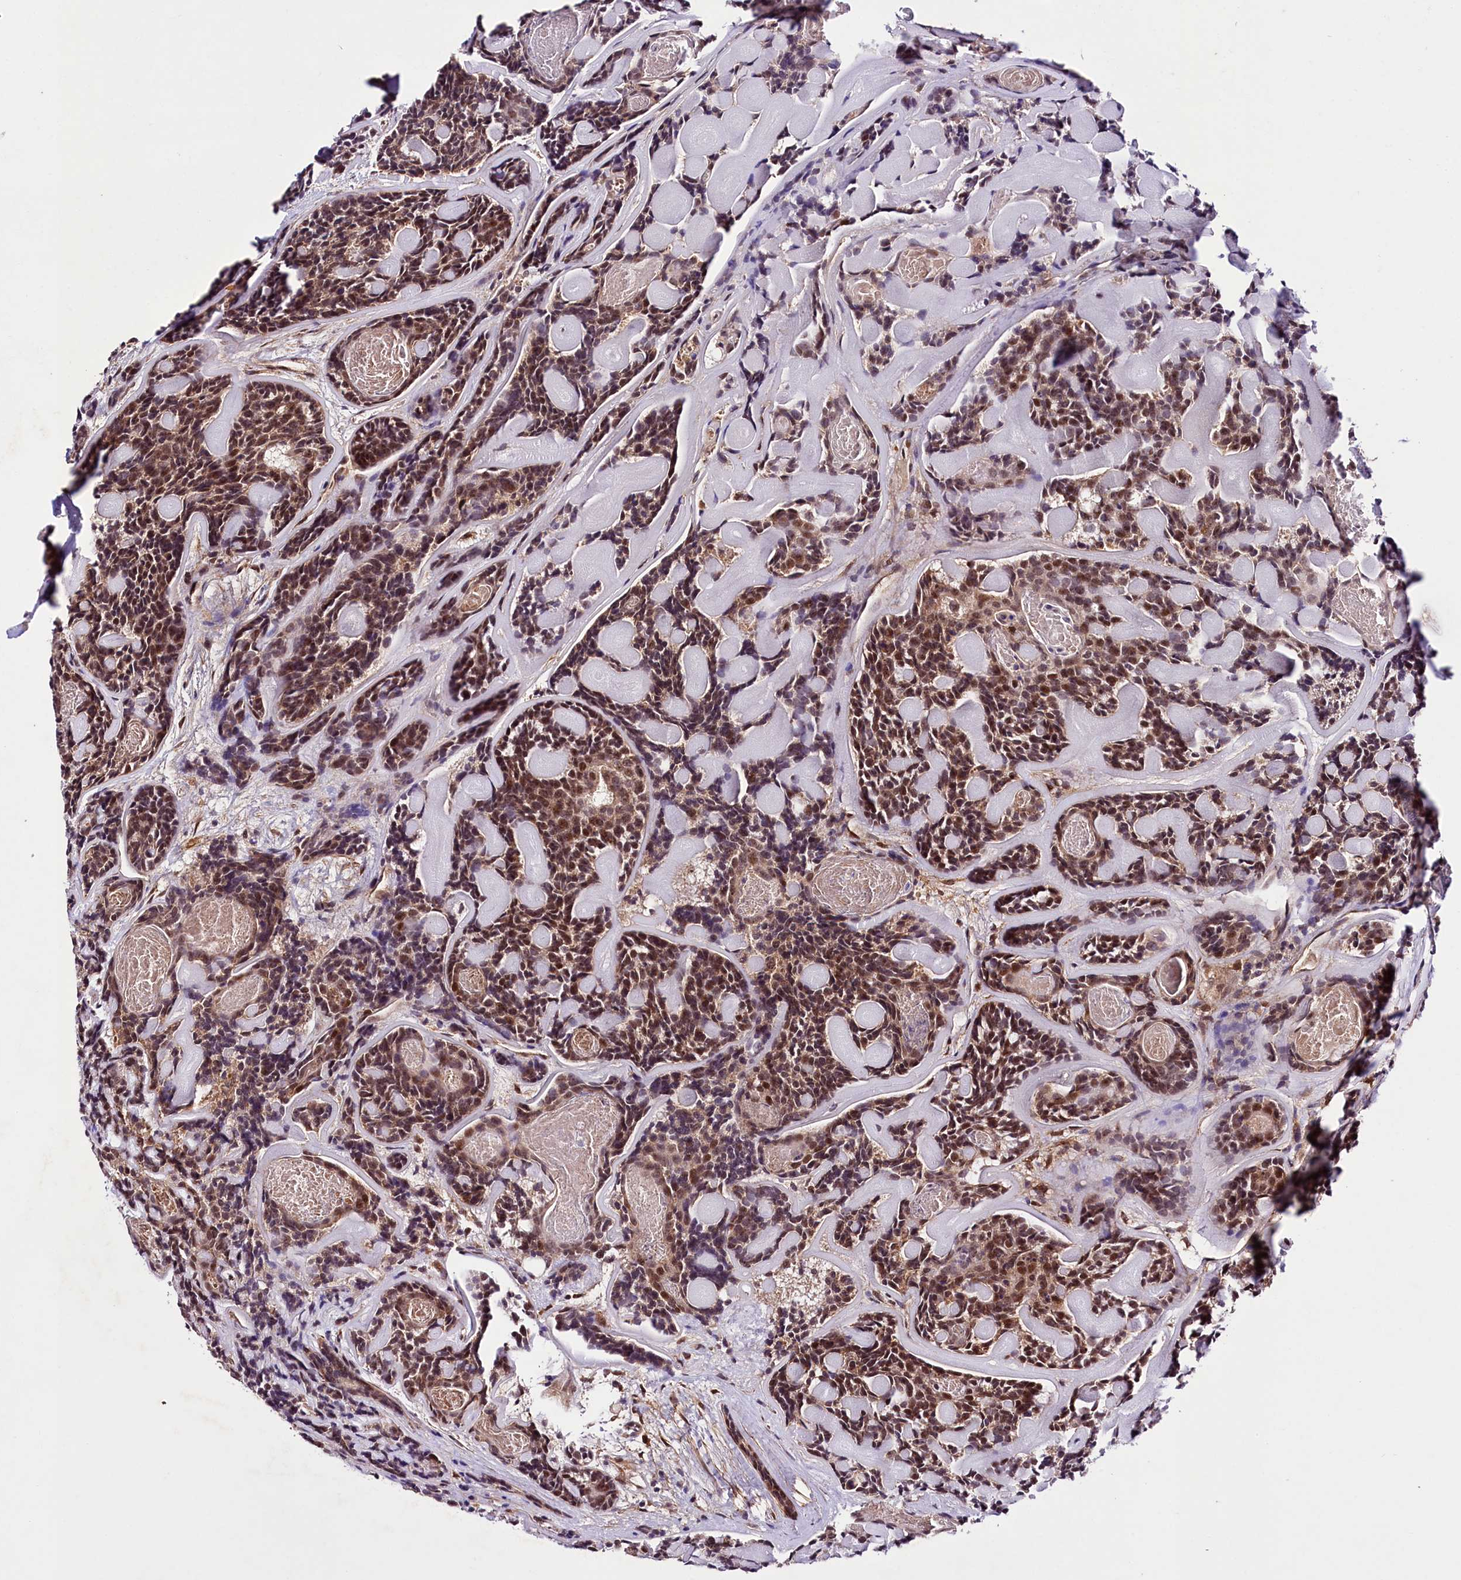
{"staining": {"intensity": "moderate", "quantity": ">75%", "location": "cytoplasmic/membranous,nuclear"}, "tissue": "head and neck cancer", "cell_type": "Tumor cells", "image_type": "cancer", "snomed": [{"axis": "morphology", "description": "Adenocarcinoma, NOS"}, {"axis": "topography", "description": "Salivary gland"}, {"axis": "topography", "description": "Head-Neck"}], "caption": "Approximately >75% of tumor cells in human head and neck adenocarcinoma demonstrate moderate cytoplasmic/membranous and nuclear protein expression as visualized by brown immunohistochemical staining.", "gene": "PHLDB1", "patient": {"sex": "female", "age": 63}}